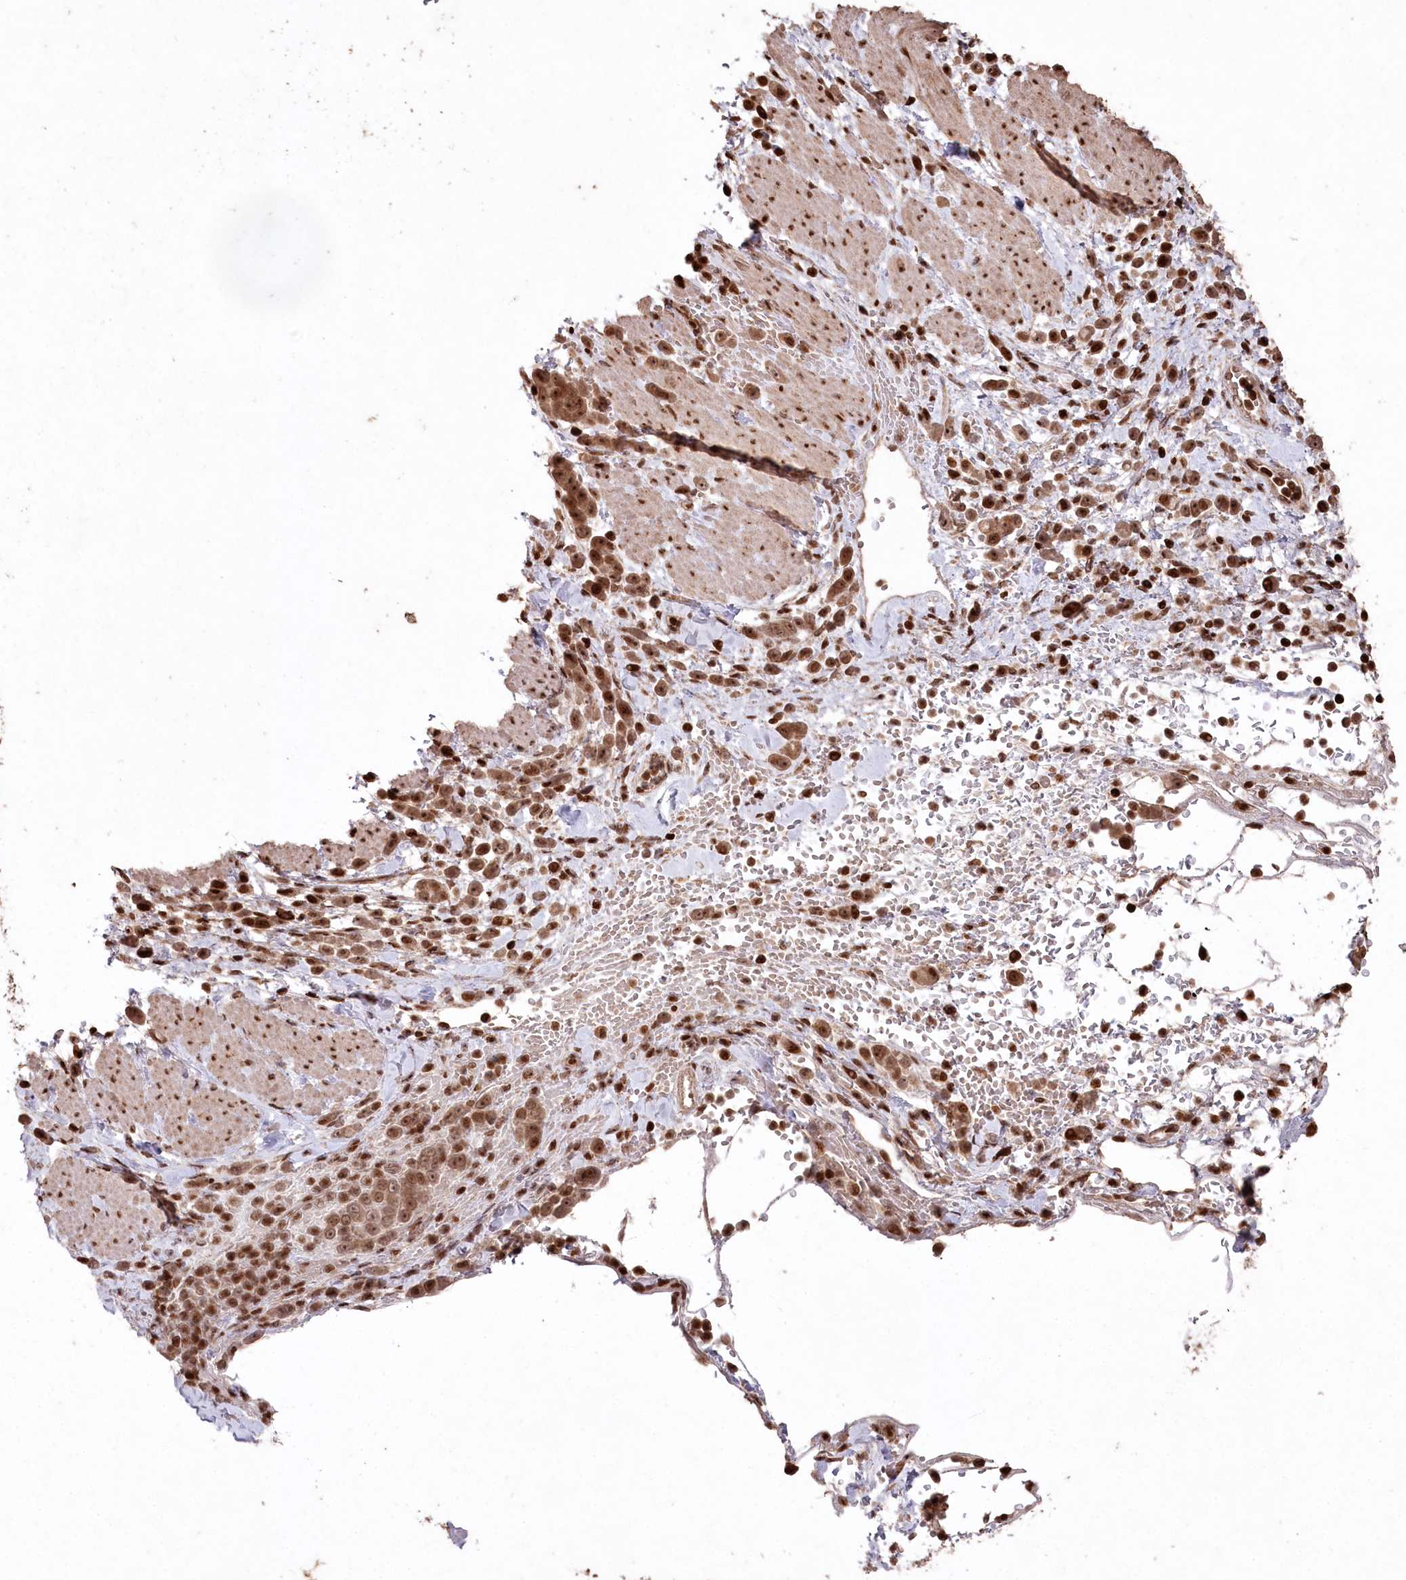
{"staining": {"intensity": "moderate", "quantity": ">75%", "location": "cytoplasmic/membranous,nuclear"}, "tissue": "pancreatic cancer", "cell_type": "Tumor cells", "image_type": "cancer", "snomed": [{"axis": "morphology", "description": "Normal tissue, NOS"}, {"axis": "morphology", "description": "Adenocarcinoma, NOS"}, {"axis": "topography", "description": "Pancreas"}], "caption": "Immunohistochemical staining of pancreatic cancer (adenocarcinoma) exhibits medium levels of moderate cytoplasmic/membranous and nuclear protein expression in approximately >75% of tumor cells.", "gene": "CCSER2", "patient": {"sex": "female", "age": 64}}